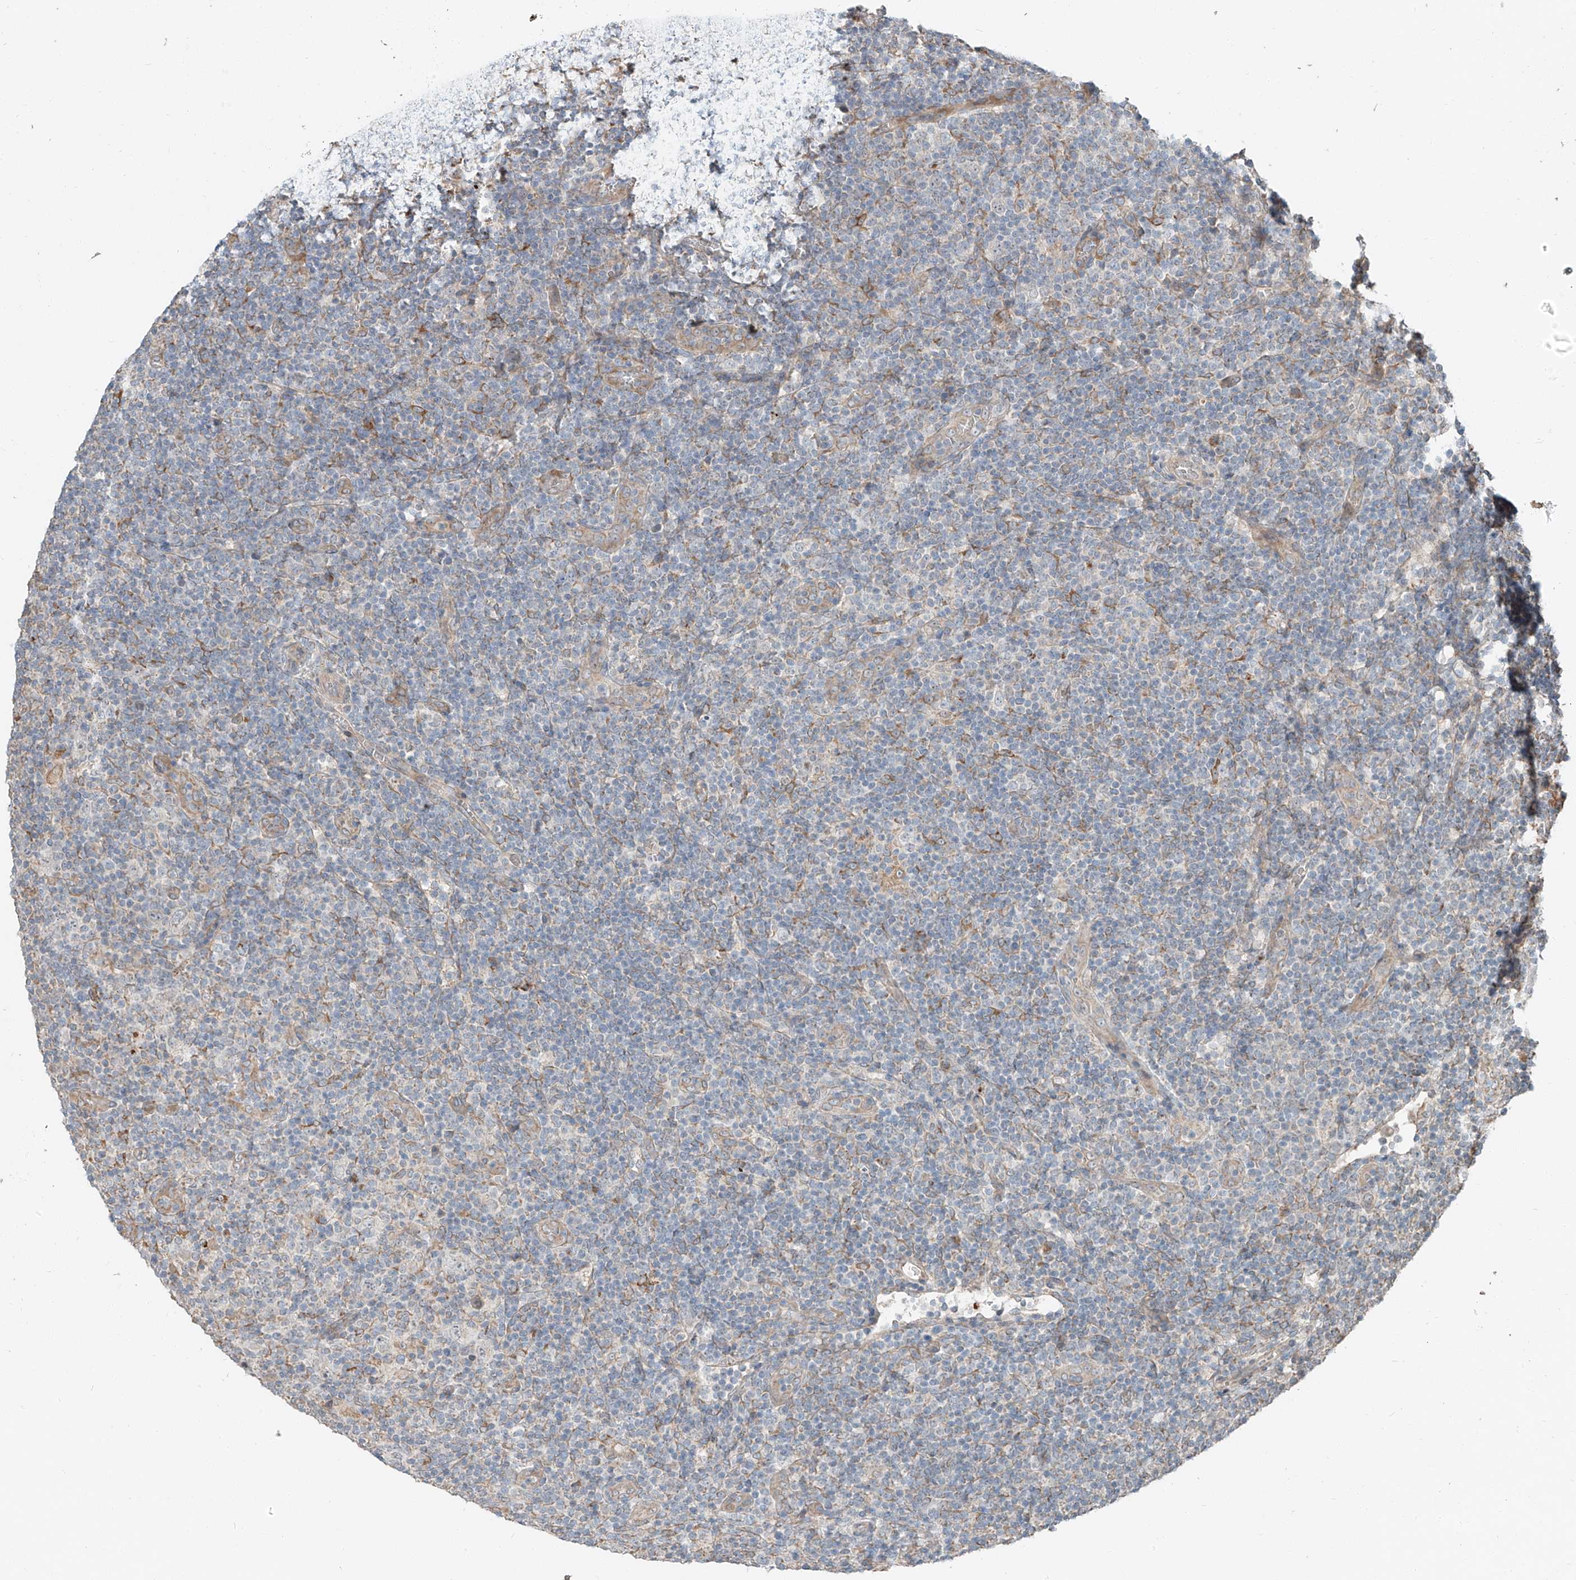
{"staining": {"intensity": "negative", "quantity": "none", "location": "none"}, "tissue": "lymphoma", "cell_type": "Tumor cells", "image_type": "cancer", "snomed": [{"axis": "morphology", "description": "Hodgkin's disease, NOS"}, {"axis": "topography", "description": "Lymph node"}], "caption": "Immunohistochemistry histopathology image of neoplastic tissue: human Hodgkin's disease stained with DAB (3,3'-diaminobenzidine) displays no significant protein expression in tumor cells.", "gene": "STX19", "patient": {"sex": "female", "age": 57}}